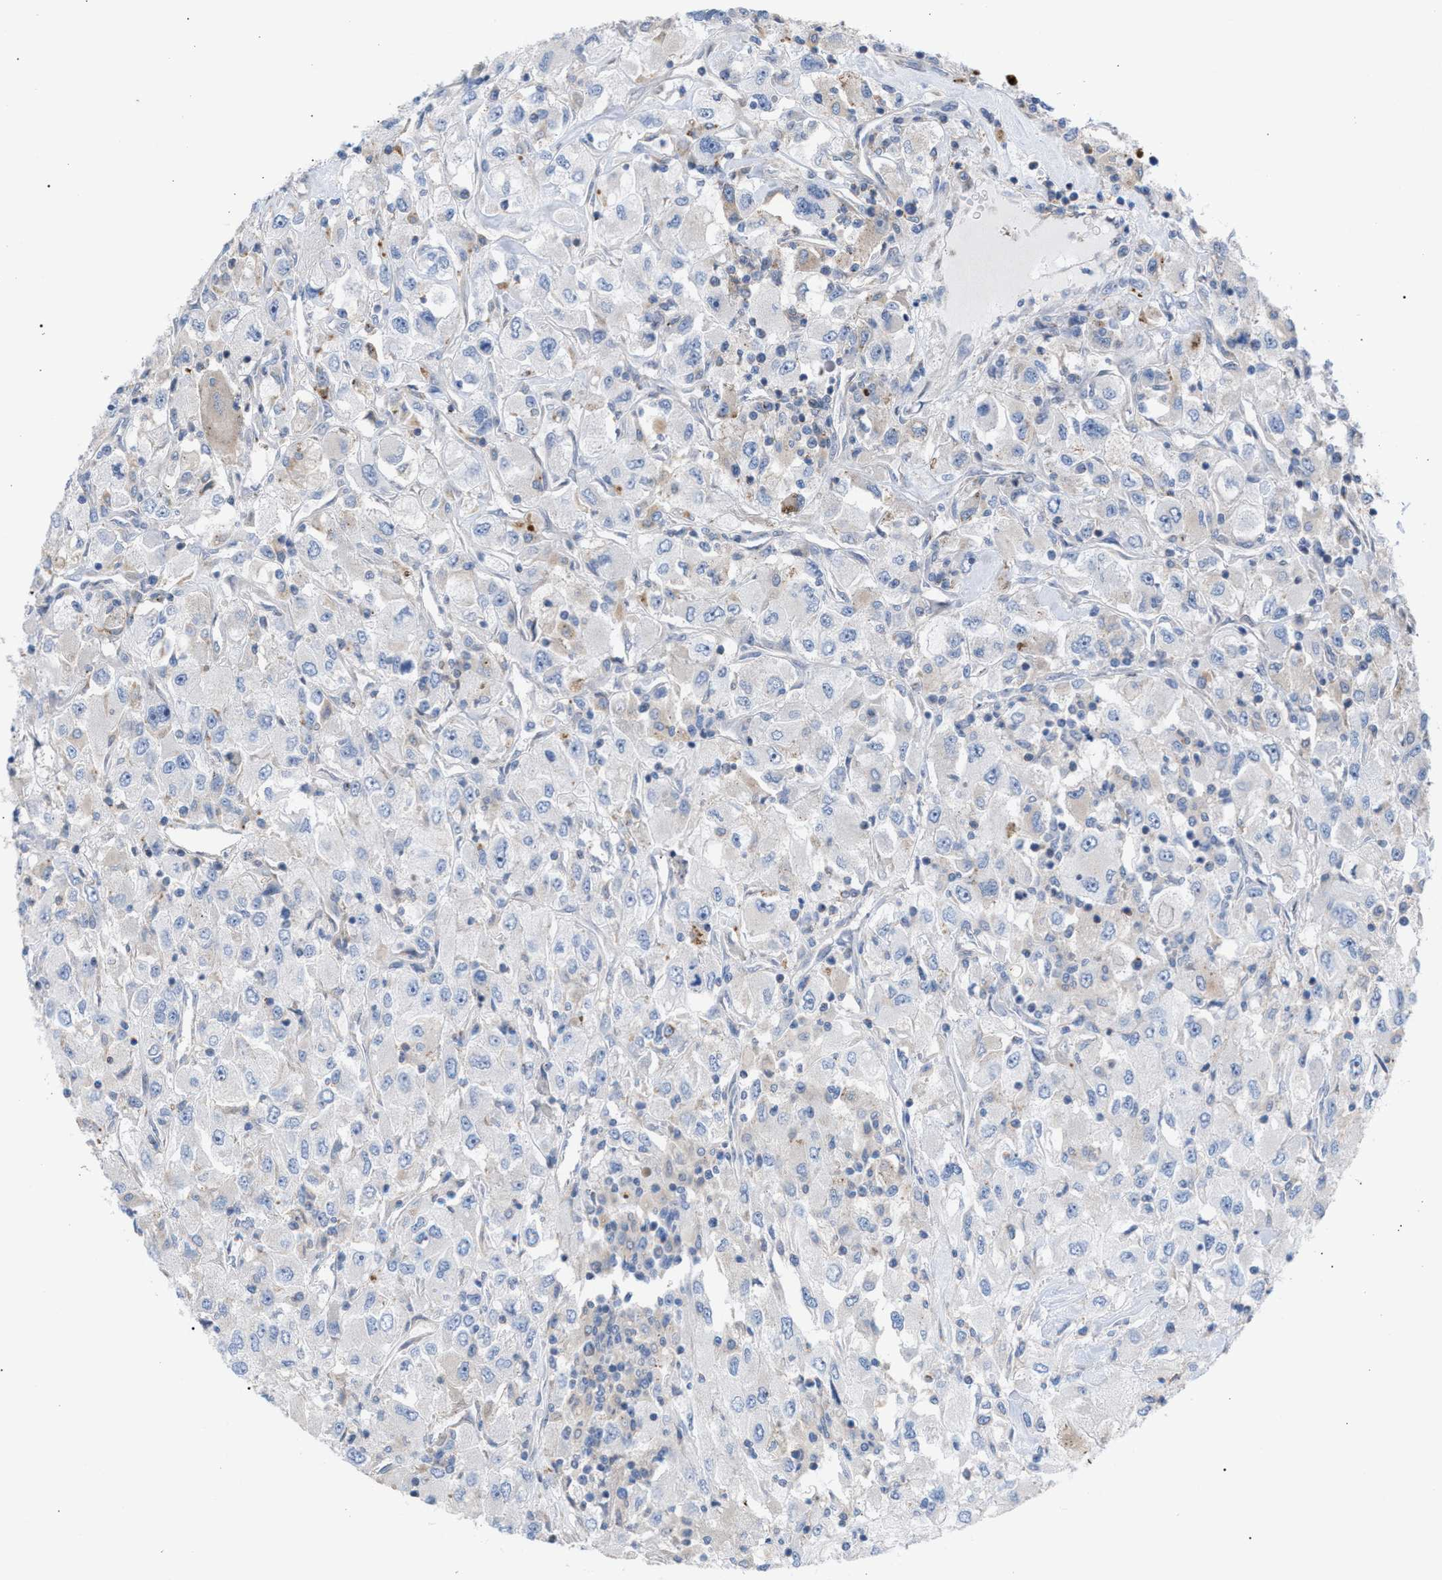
{"staining": {"intensity": "negative", "quantity": "none", "location": "none"}, "tissue": "renal cancer", "cell_type": "Tumor cells", "image_type": "cancer", "snomed": [{"axis": "morphology", "description": "Adenocarcinoma, NOS"}, {"axis": "topography", "description": "Kidney"}], "caption": "The histopathology image reveals no significant expression in tumor cells of renal cancer (adenocarcinoma).", "gene": "MBTD1", "patient": {"sex": "female", "age": 52}}